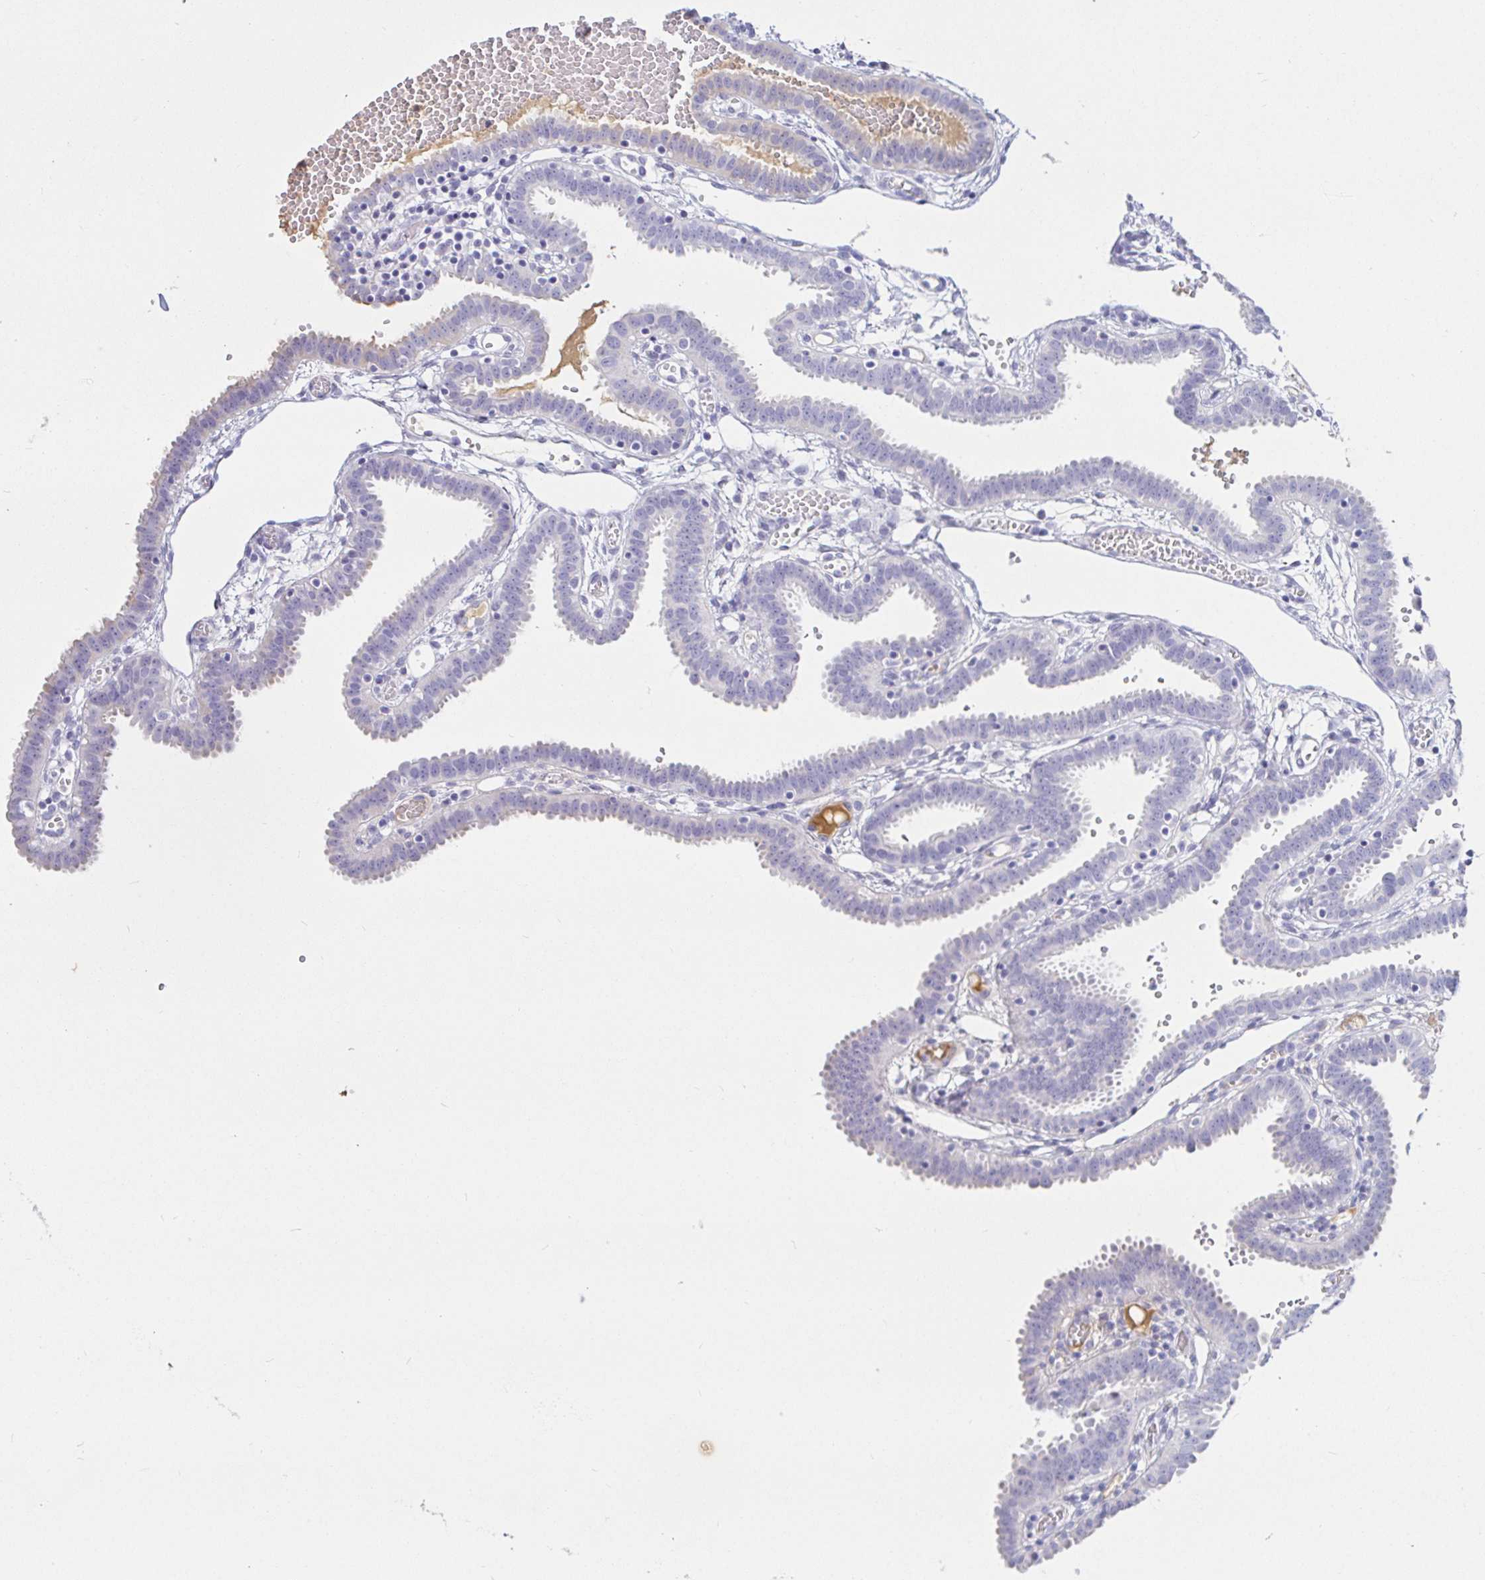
{"staining": {"intensity": "negative", "quantity": "none", "location": "none"}, "tissue": "fallopian tube", "cell_type": "Glandular cells", "image_type": "normal", "snomed": [{"axis": "morphology", "description": "Normal tissue, NOS"}, {"axis": "topography", "description": "Fallopian tube"}], "caption": "Immunohistochemistry (IHC) image of benign fallopian tube stained for a protein (brown), which exhibits no positivity in glandular cells. The staining is performed using DAB (3,3'-diaminobenzidine) brown chromogen with nuclei counter-stained in using hematoxylin.", "gene": "SAA2", "patient": {"sex": "female", "age": 37}}